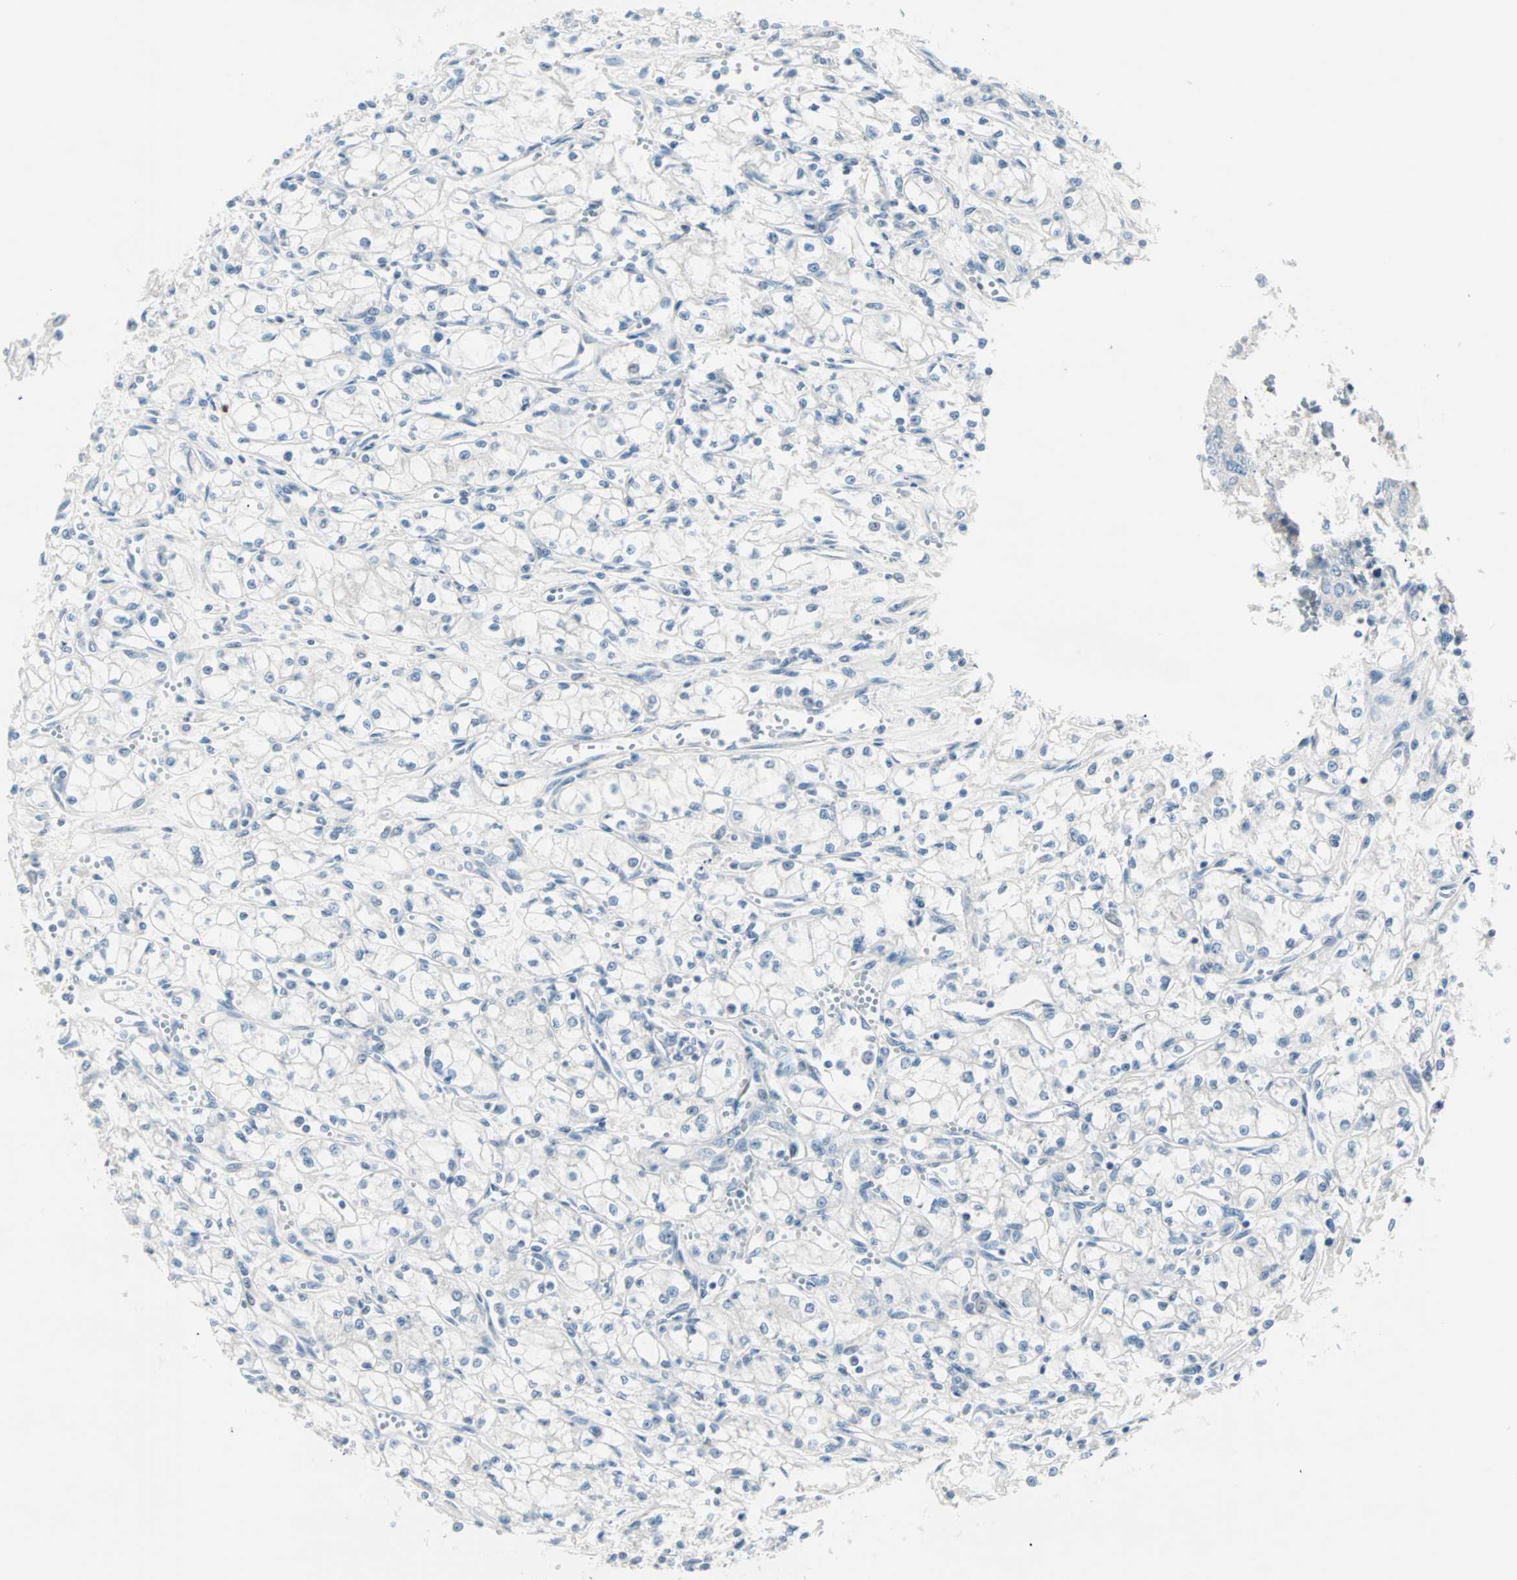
{"staining": {"intensity": "negative", "quantity": "none", "location": "none"}, "tissue": "renal cancer", "cell_type": "Tumor cells", "image_type": "cancer", "snomed": [{"axis": "morphology", "description": "Normal tissue, NOS"}, {"axis": "morphology", "description": "Adenocarcinoma, NOS"}, {"axis": "topography", "description": "Kidney"}], "caption": "IHC photomicrograph of neoplastic tissue: human adenocarcinoma (renal) stained with DAB (3,3'-diaminobenzidine) reveals no significant protein staining in tumor cells.", "gene": "NEFH", "patient": {"sex": "male", "age": 59}}